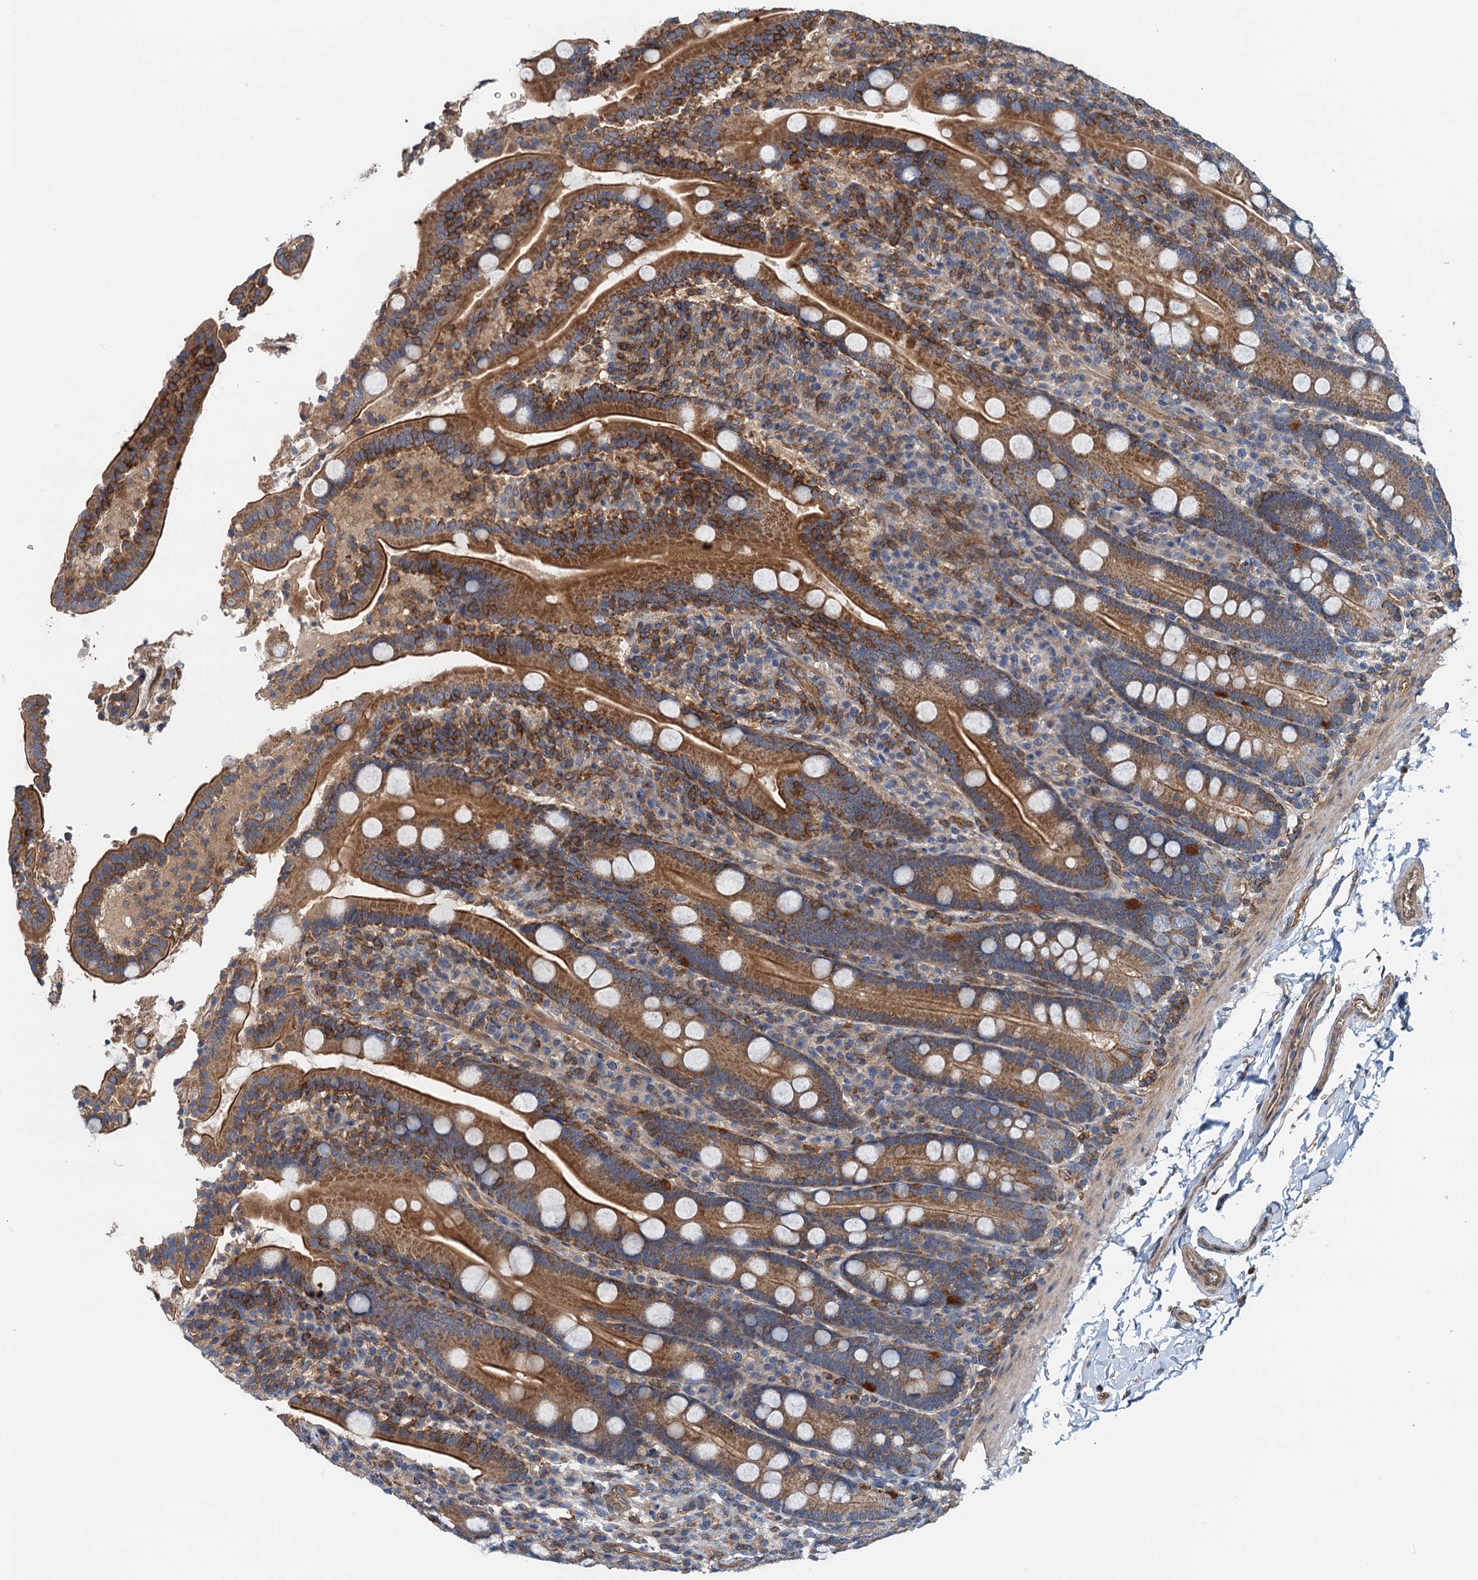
{"staining": {"intensity": "strong", "quantity": ">75%", "location": "cytoplasmic/membranous"}, "tissue": "duodenum", "cell_type": "Glandular cells", "image_type": "normal", "snomed": [{"axis": "morphology", "description": "Normal tissue, NOS"}, {"axis": "topography", "description": "Duodenum"}], "caption": "A brown stain shows strong cytoplasmic/membranous staining of a protein in glandular cells of unremarkable human duodenum.", "gene": "ROGDI", "patient": {"sex": "male", "age": 35}}